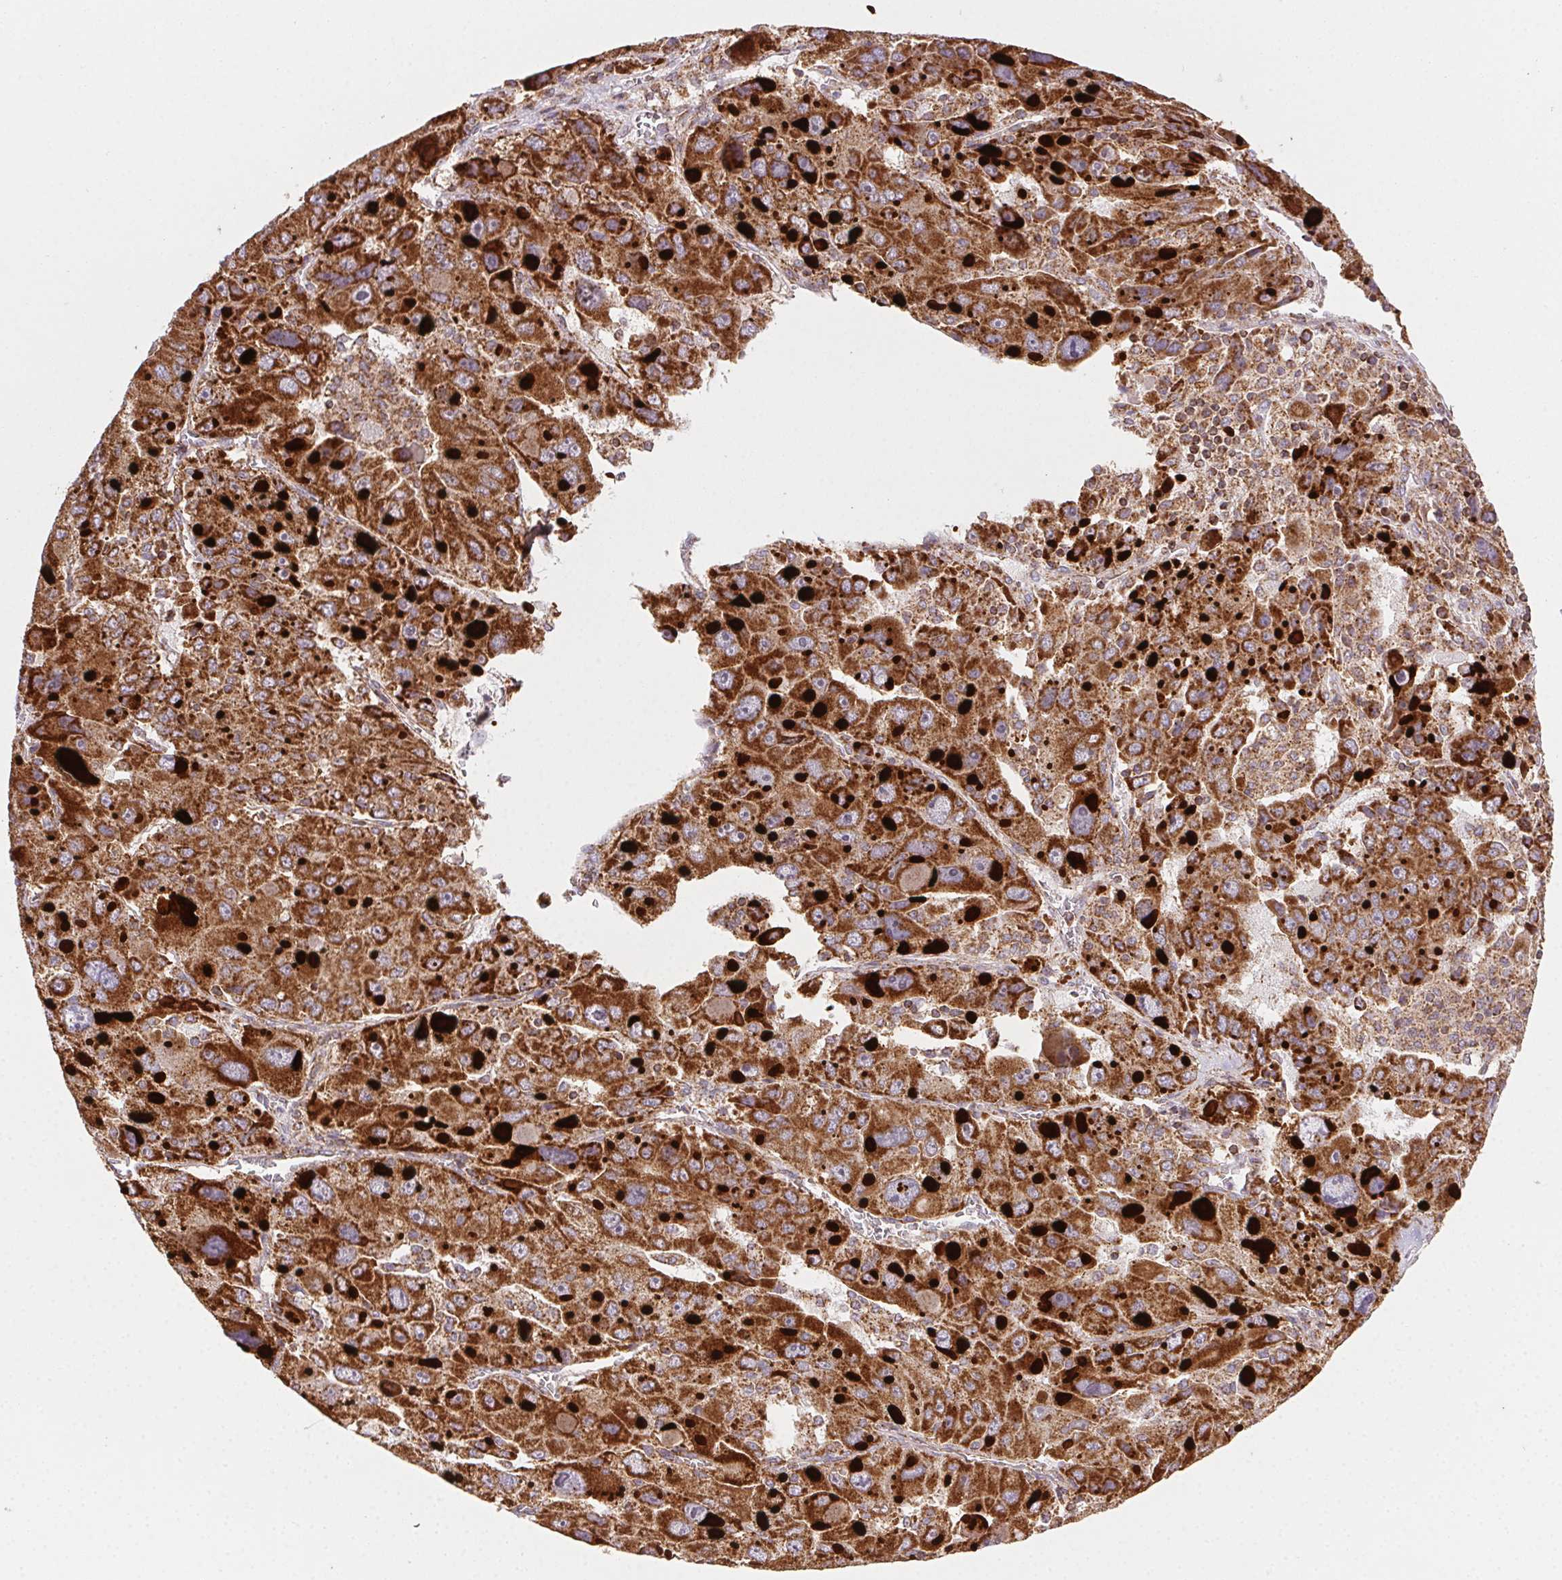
{"staining": {"intensity": "strong", "quantity": ">75%", "location": "cytoplasmic/membranous"}, "tissue": "liver cancer", "cell_type": "Tumor cells", "image_type": "cancer", "snomed": [{"axis": "morphology", "description": "Carcinoma, Hepatocellular, NOS"}, {"axis": "topography", "description": "Liver"}], "caption": "This is a histology image of immunohistochemistry staining of liver cancer, which shows strong expression in the cytoplasmic/membranous of tumor cells.", "gene": "CLPB", "patient": {"sex": "female", "age": 41}}